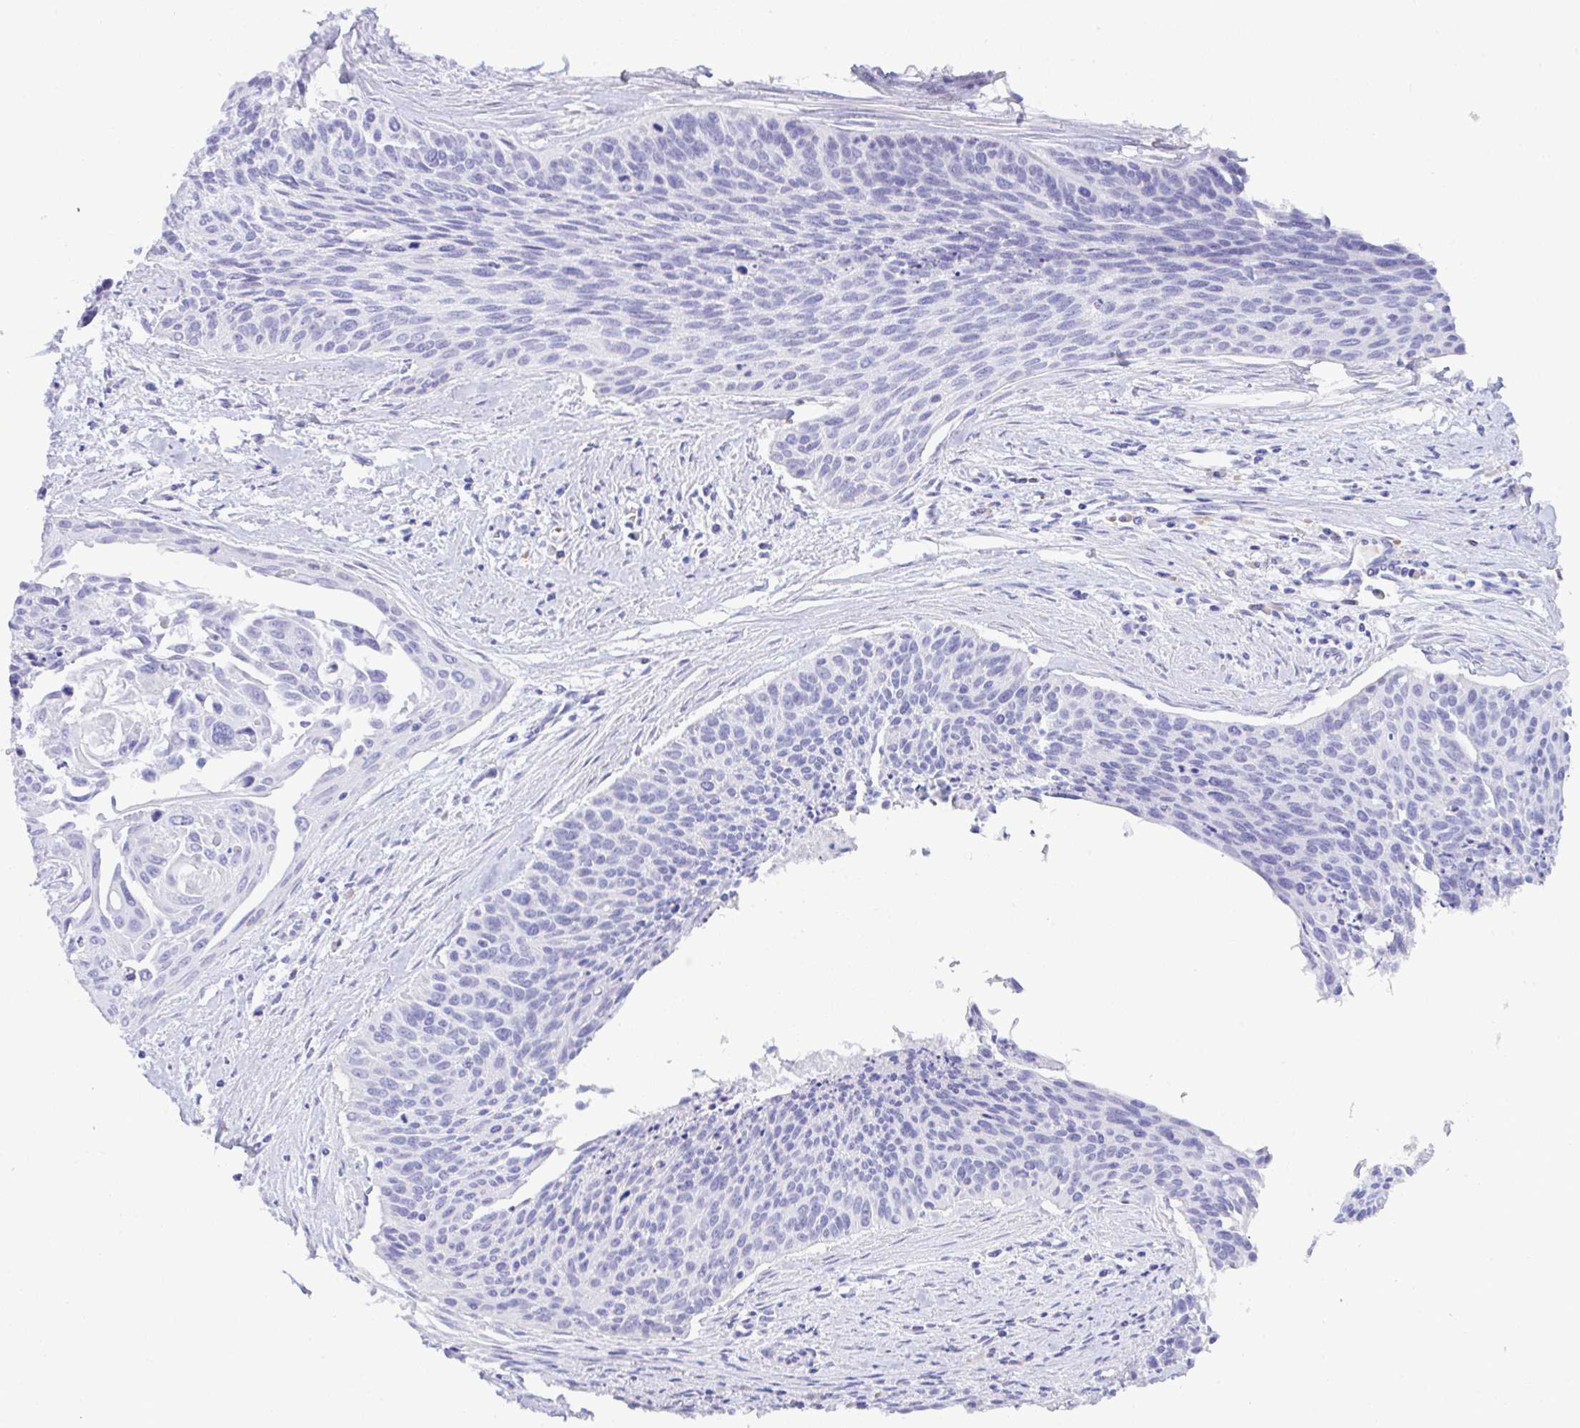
{"staining": {"intensity": "negative", "quantity": "none", "location": "none"}, "tissue": "cervical cancer", "cell_type": "Tumor cells", "image_type": "cancer", "snomed": [{"axis": "morphology", "description": "Squamous cell carcinoma, NOS"}, {"axis": "topography", "description": "Cervix"}], "caption": "Immunohistochemical staining of cervical squamous cell carcinoma shows no significant positivity in tumor cells. (Immunohistochemistry, brightfield microscopy, high magnification).", "gene": "SEL1L2", "patient": {"sex": "female", "age": 55}}